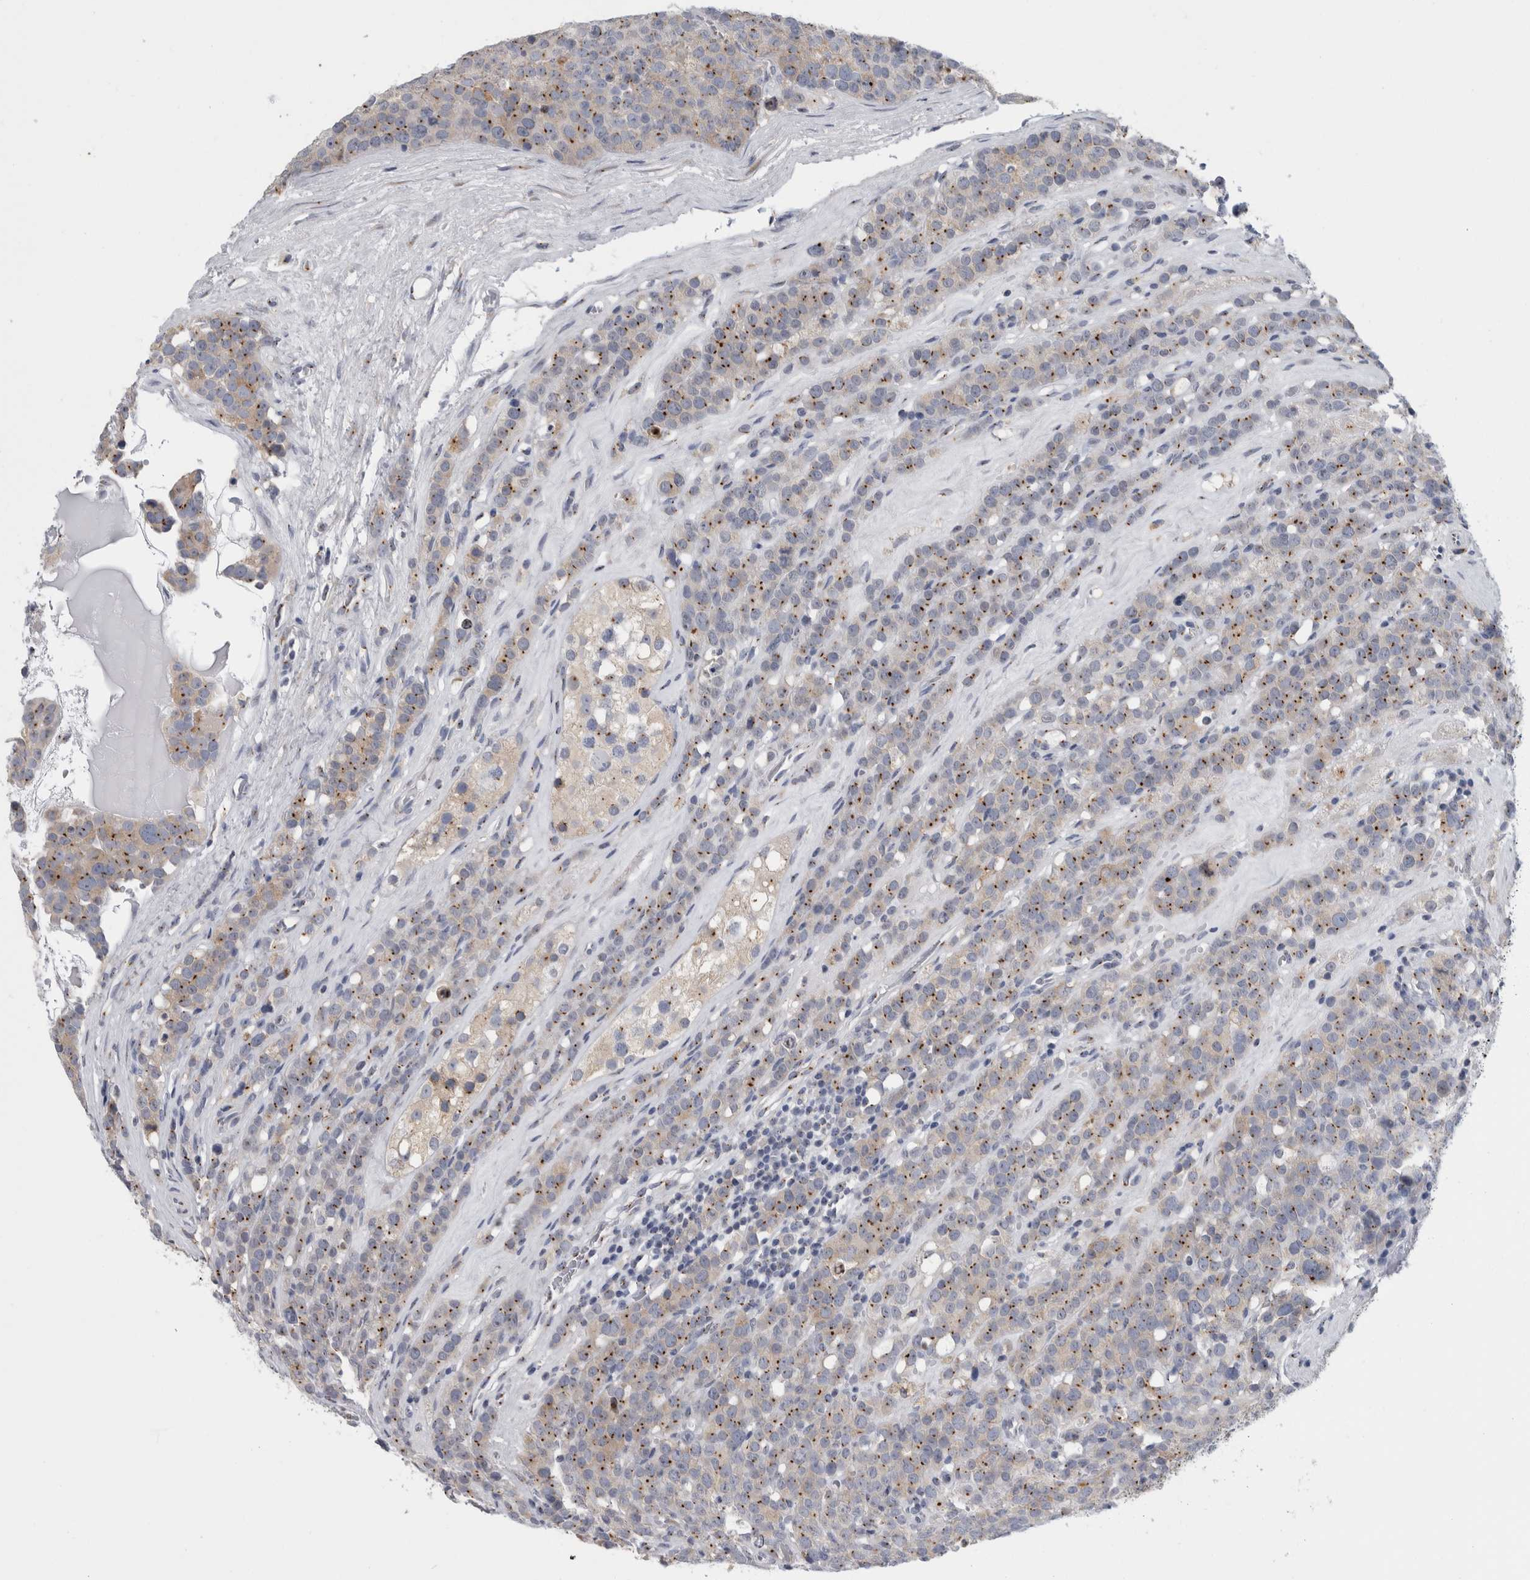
{"staining": {"intensity": "weak", "quantity": ">75%", "location": "cytoplasmic/membranous"}, "tissue": "testis cancer", "cell_type": "Tumor cells", "image_type": "cancer", "snomed": [{"axis": "morphology", "description": "Seminoma, NOS"}, {"axis": "topography", "description": "Testis"}], "caption": "Seminoma (testis) stained with a protein marker reveals weak staining in tumor cells.", "gene": "AKAP9", "patient": {"sex": "male", "age": 71}}